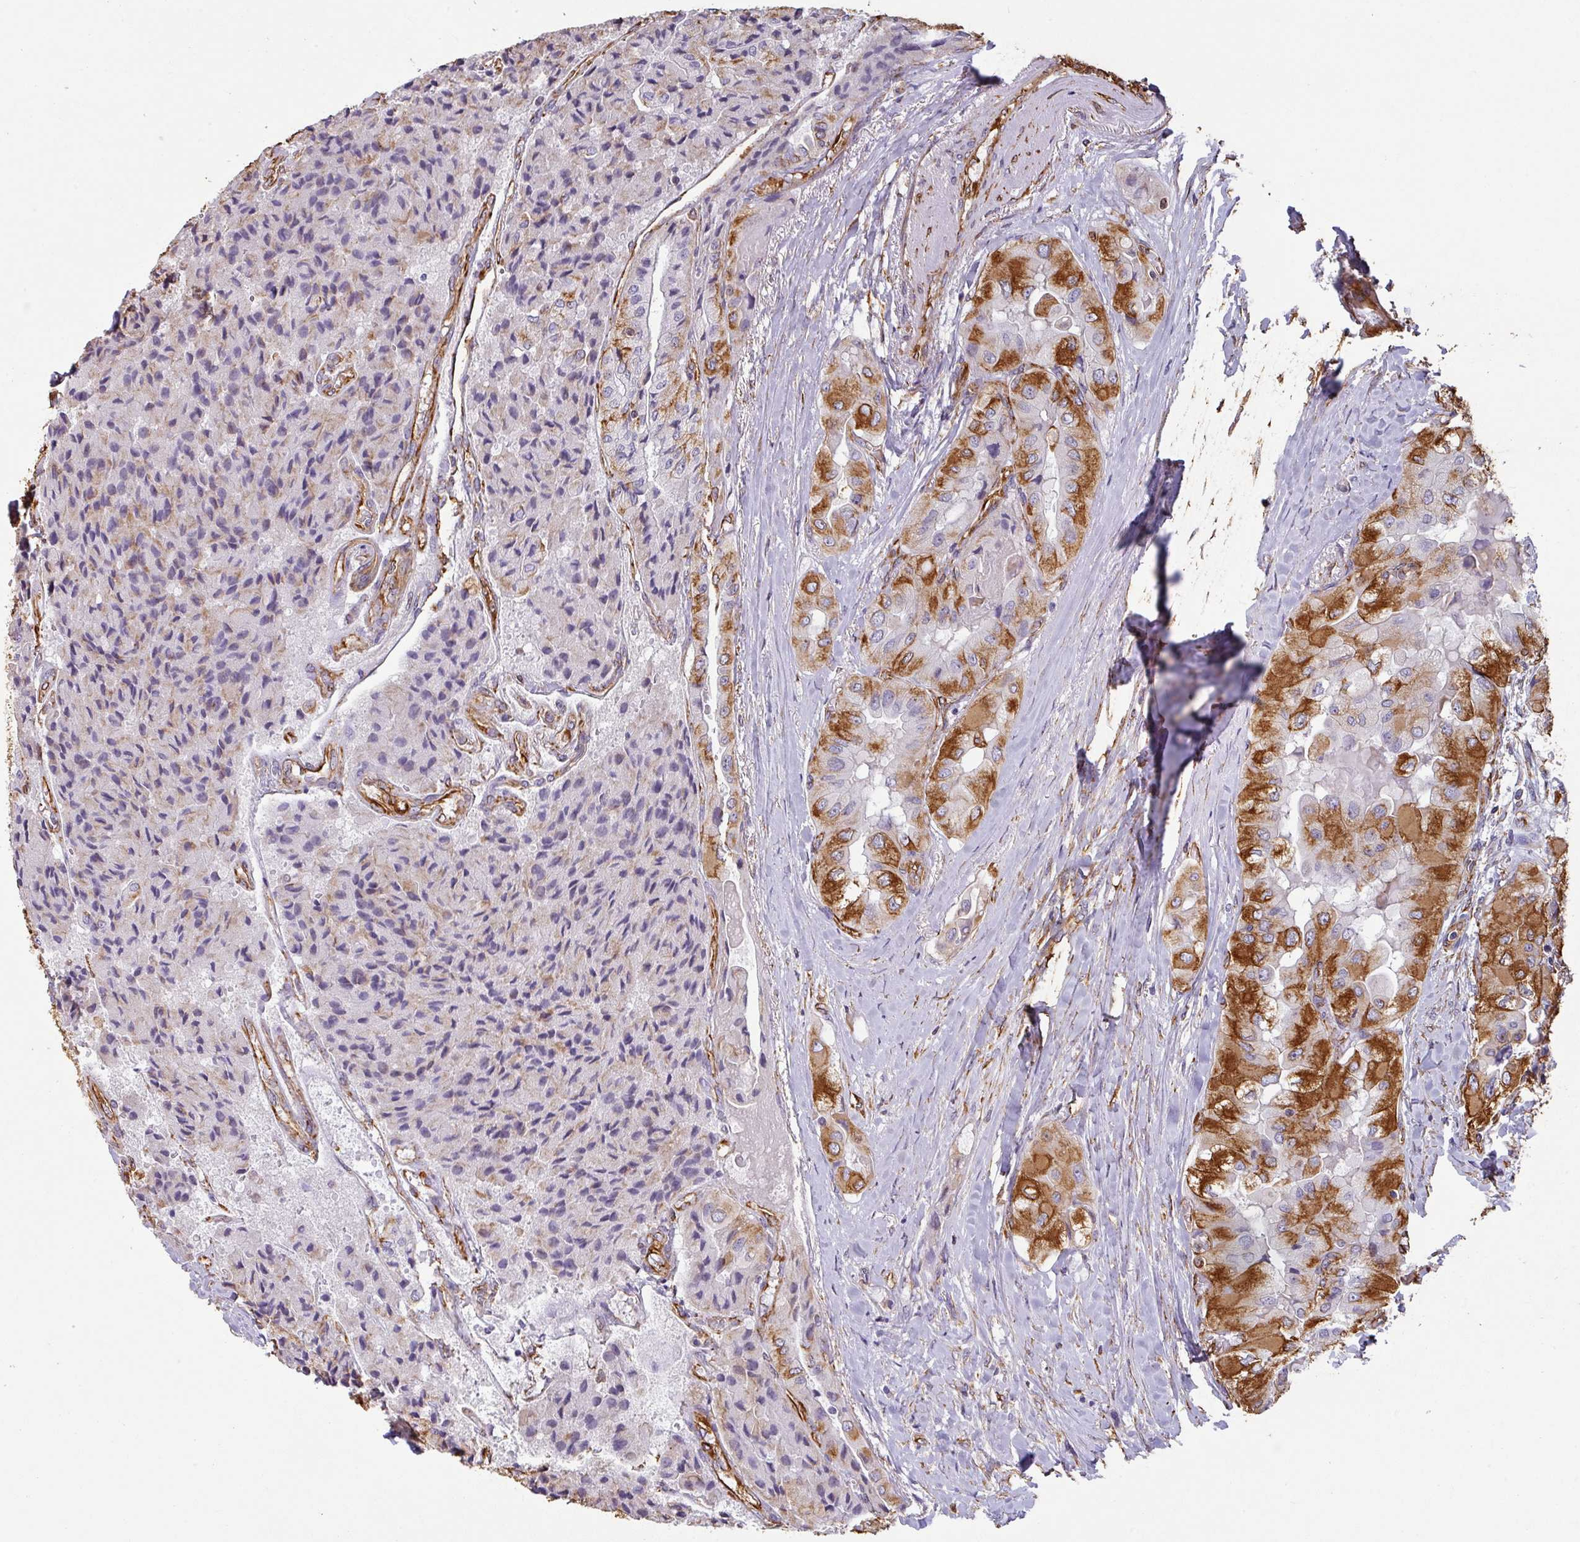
{"staining": {"intensity": "strong", "quantity": "25%-75%", "location": "cytoplasmic/membranous"}, "tissue": "thyroid cancer", "cell_type": "Tumor cells", "image_type": "cancer", "snomed": [{"axis": "morphology", "description": "Normal tissue, NOS"}, {"axis": "morphology", "description": "Papillary adenocarcinoma, NOS"}, {"axis": "topography", "description": "Thyroid gland"}], "caption": "About 25%-75% of tumor cells in human thyroid papillary adenocarcinoma display strong cytoplasmic/membranous protein expression as visualized by brown immunohistochemical staining.", "gene": "ZNF280C", "patient": {"sex": "female", "age": 59}}